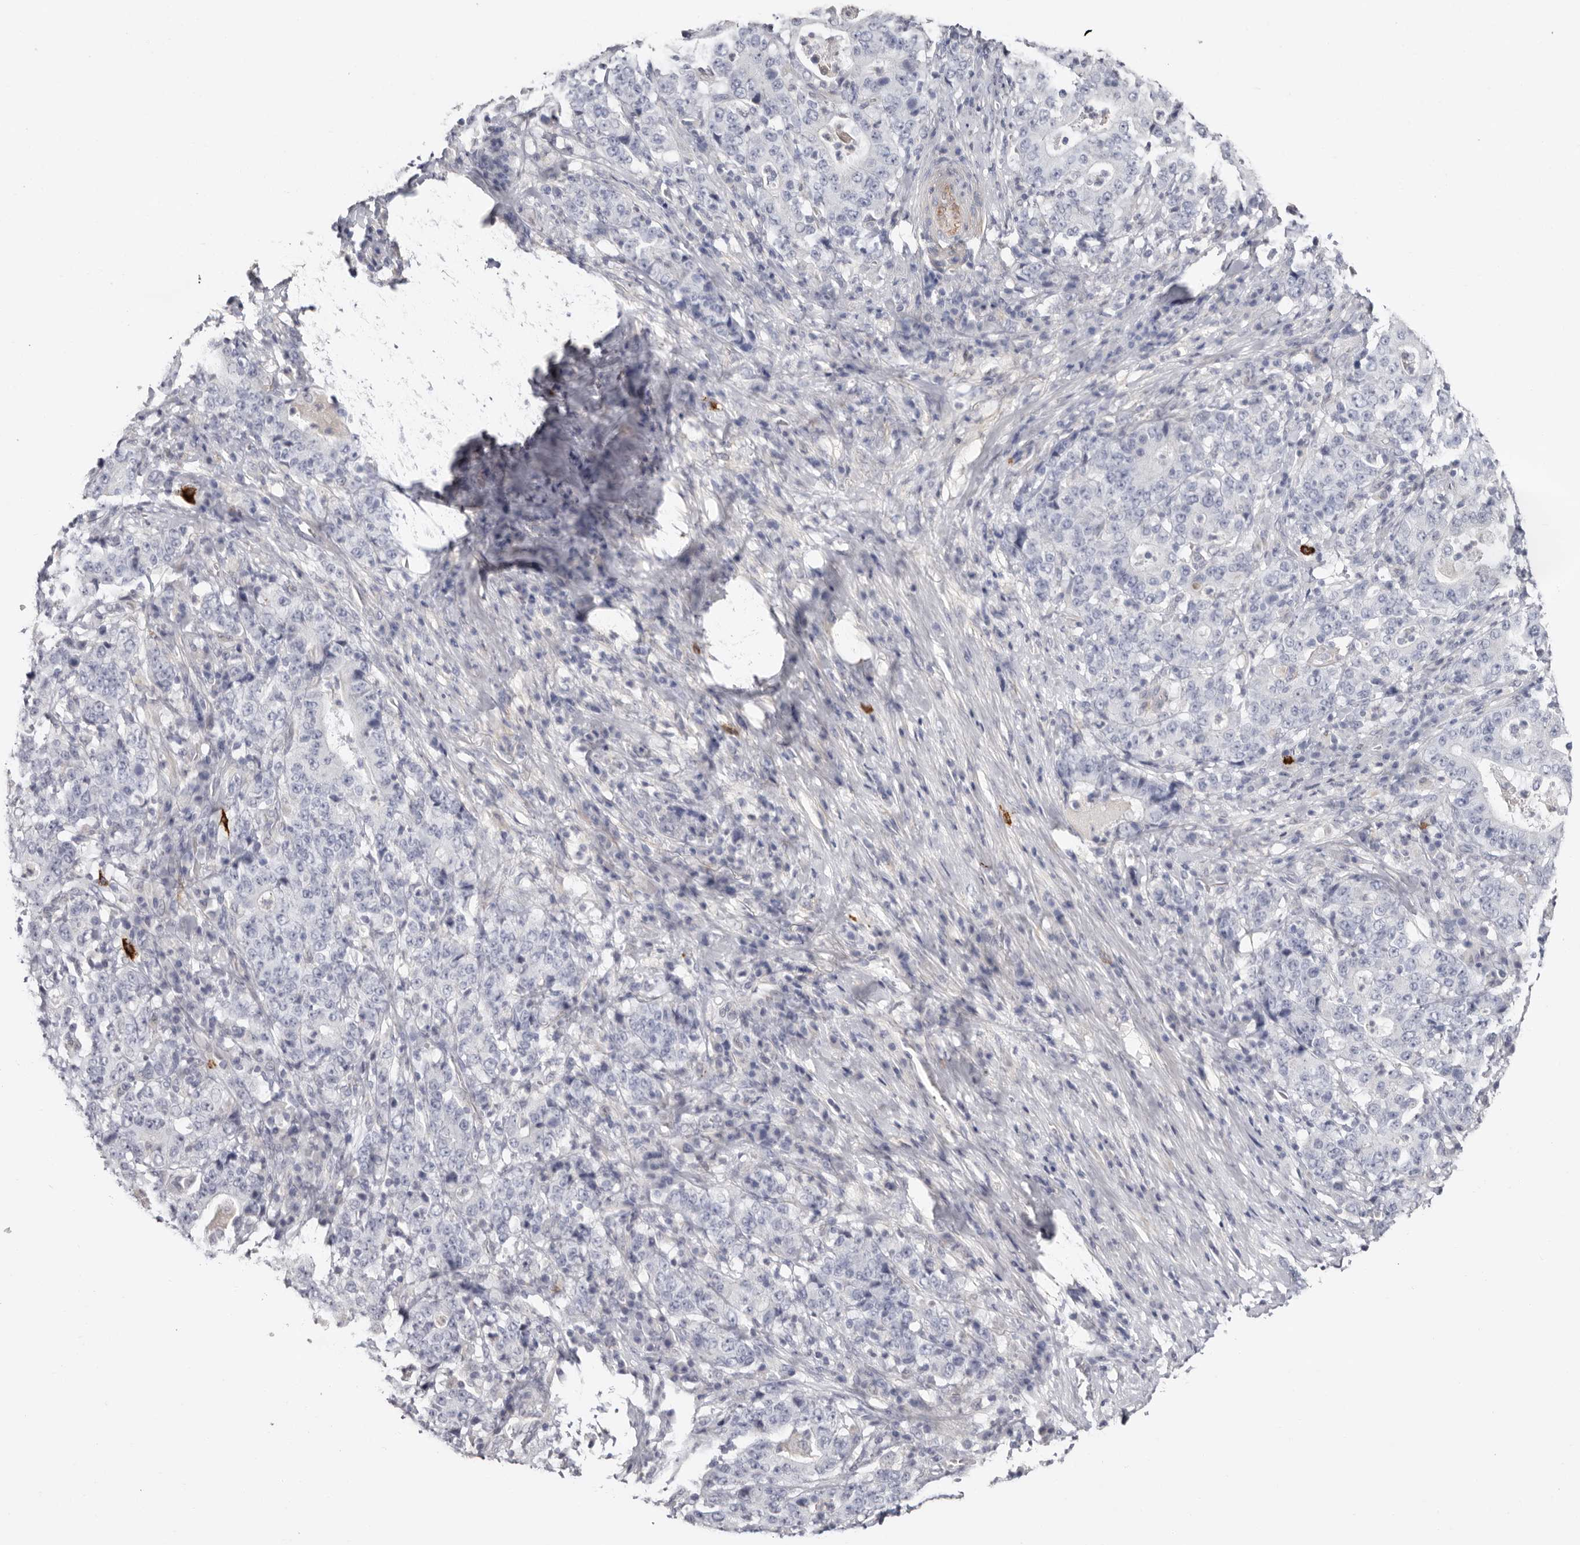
{"staining": {"intensity": "negative", "quantity": "none", "location": "none"}, "tissue": "stomach cancer", "cell_type": "Tumor cells", "image_type": "cancer", "snomed": [{"axis": "morphology", "description": "Normal tissue, NOS"}, {"axis": "morphology", "description": "Adenocarcinoma, NOS"}, {"axis": "topography", "description": "Stomach, upper"}, {"axis": "topography", "description": "Stomach"}], "caption": "Protein analysis of stomach adenocarcinoma displays no significant expression in tumor cells. (Stains: DAB immunohistochemistry (IHC) with hematoxylin counter stain, Microscopy: brightfield microscopy at high magnification).", "gene": "PKDCC", "patient": {"sex": "male", "age": 59}}